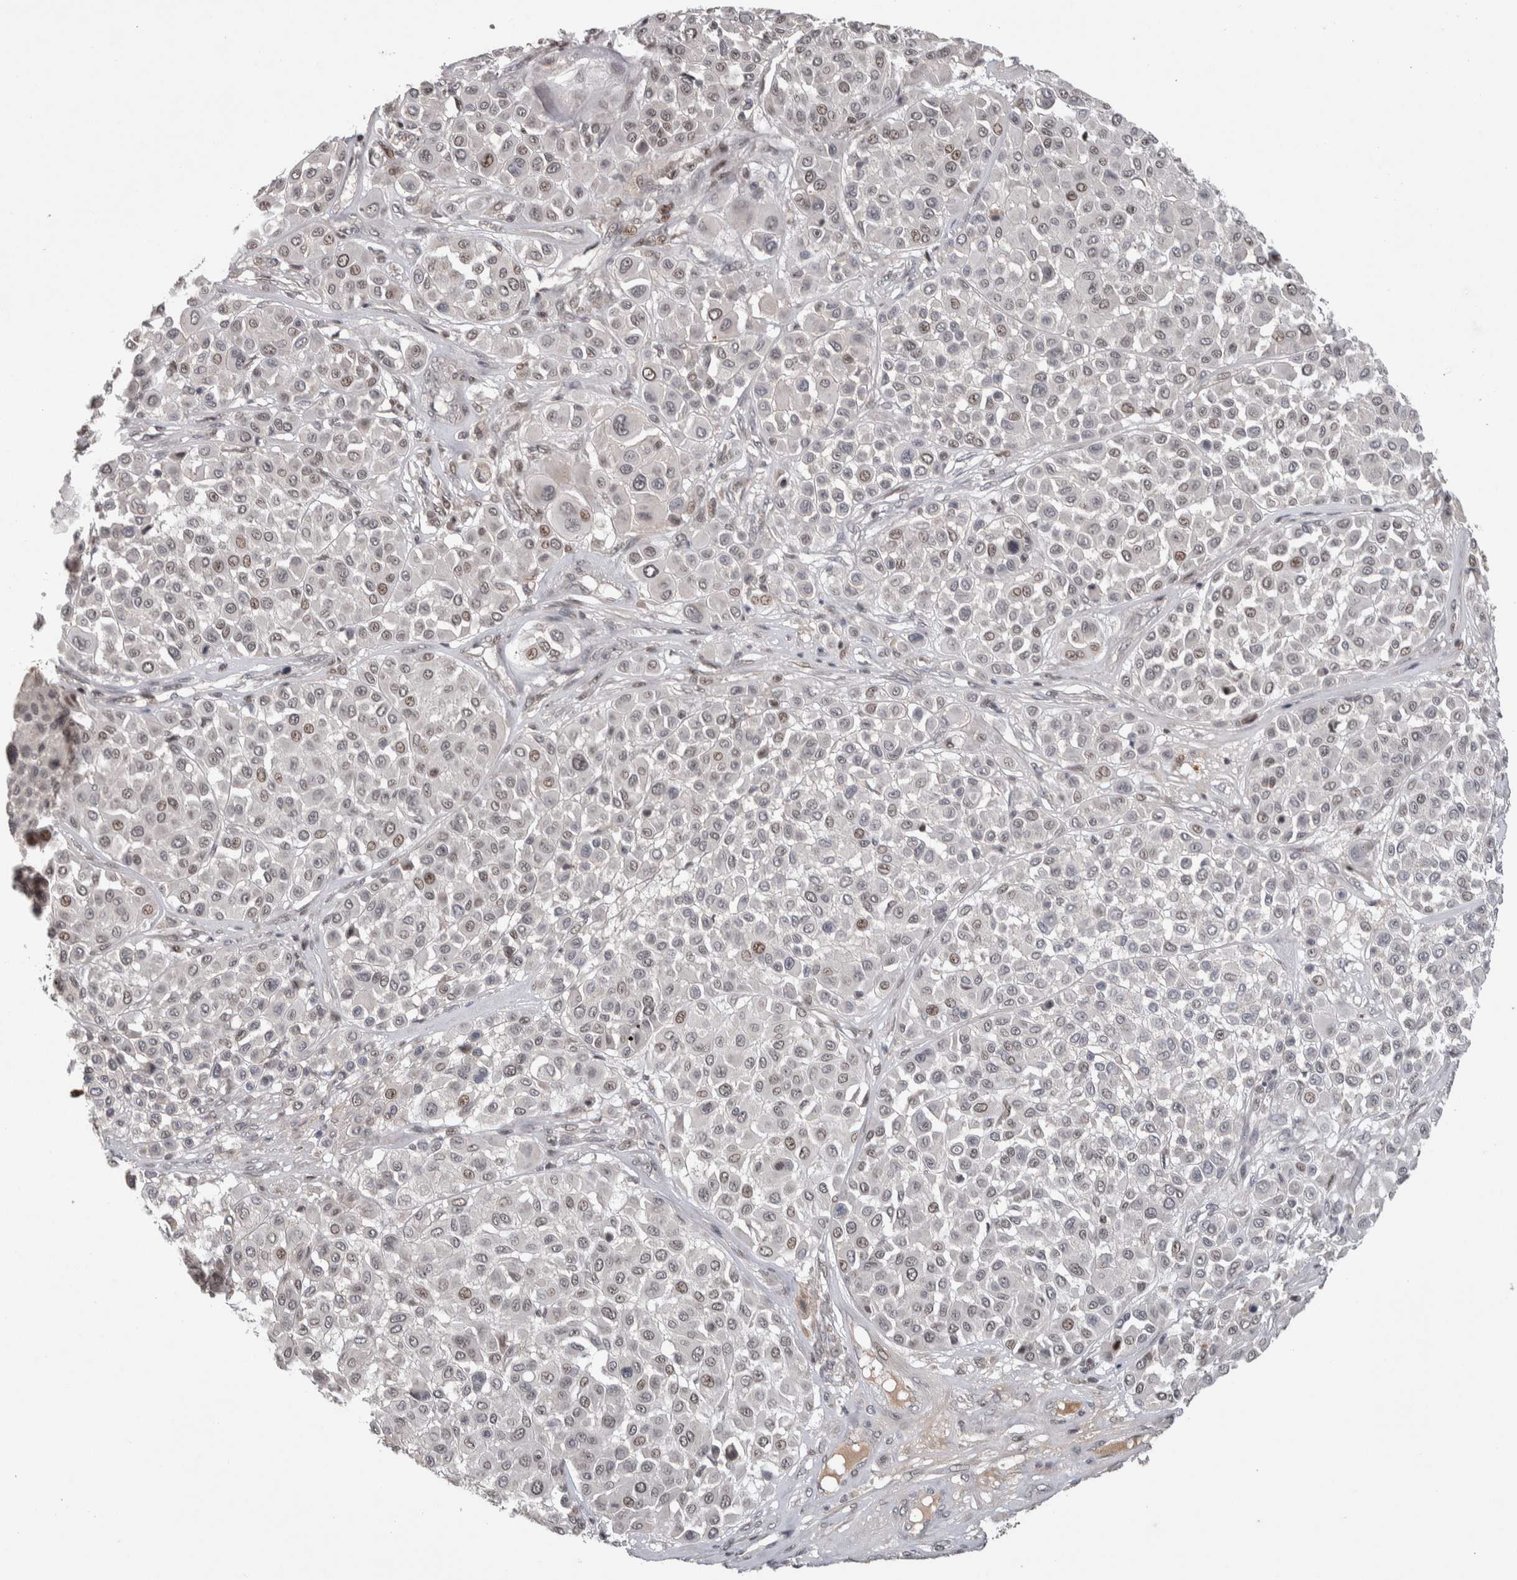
{"staining": {"intensity": "weak", "quantity": "25%-75%", "location": "nuclear"}, "tissue": "melanoma", "cell_type": "Tumor cells", "image_type": "cancer", "snomed": [{"axis": "morphology", "description": "Malignant melanoma, Metastatic site"}, {"axis": "topography", "description": "Soft tissue"}], "caption": "The image exhibits immunohistochemical staining of malignant melanoma (metastatic site). There is weak nuclear expression is appreciated in approximately 25%-75% of tumor cells.", "gene": "ZNF592", "patient": {"sex": "male", "age": 41}}